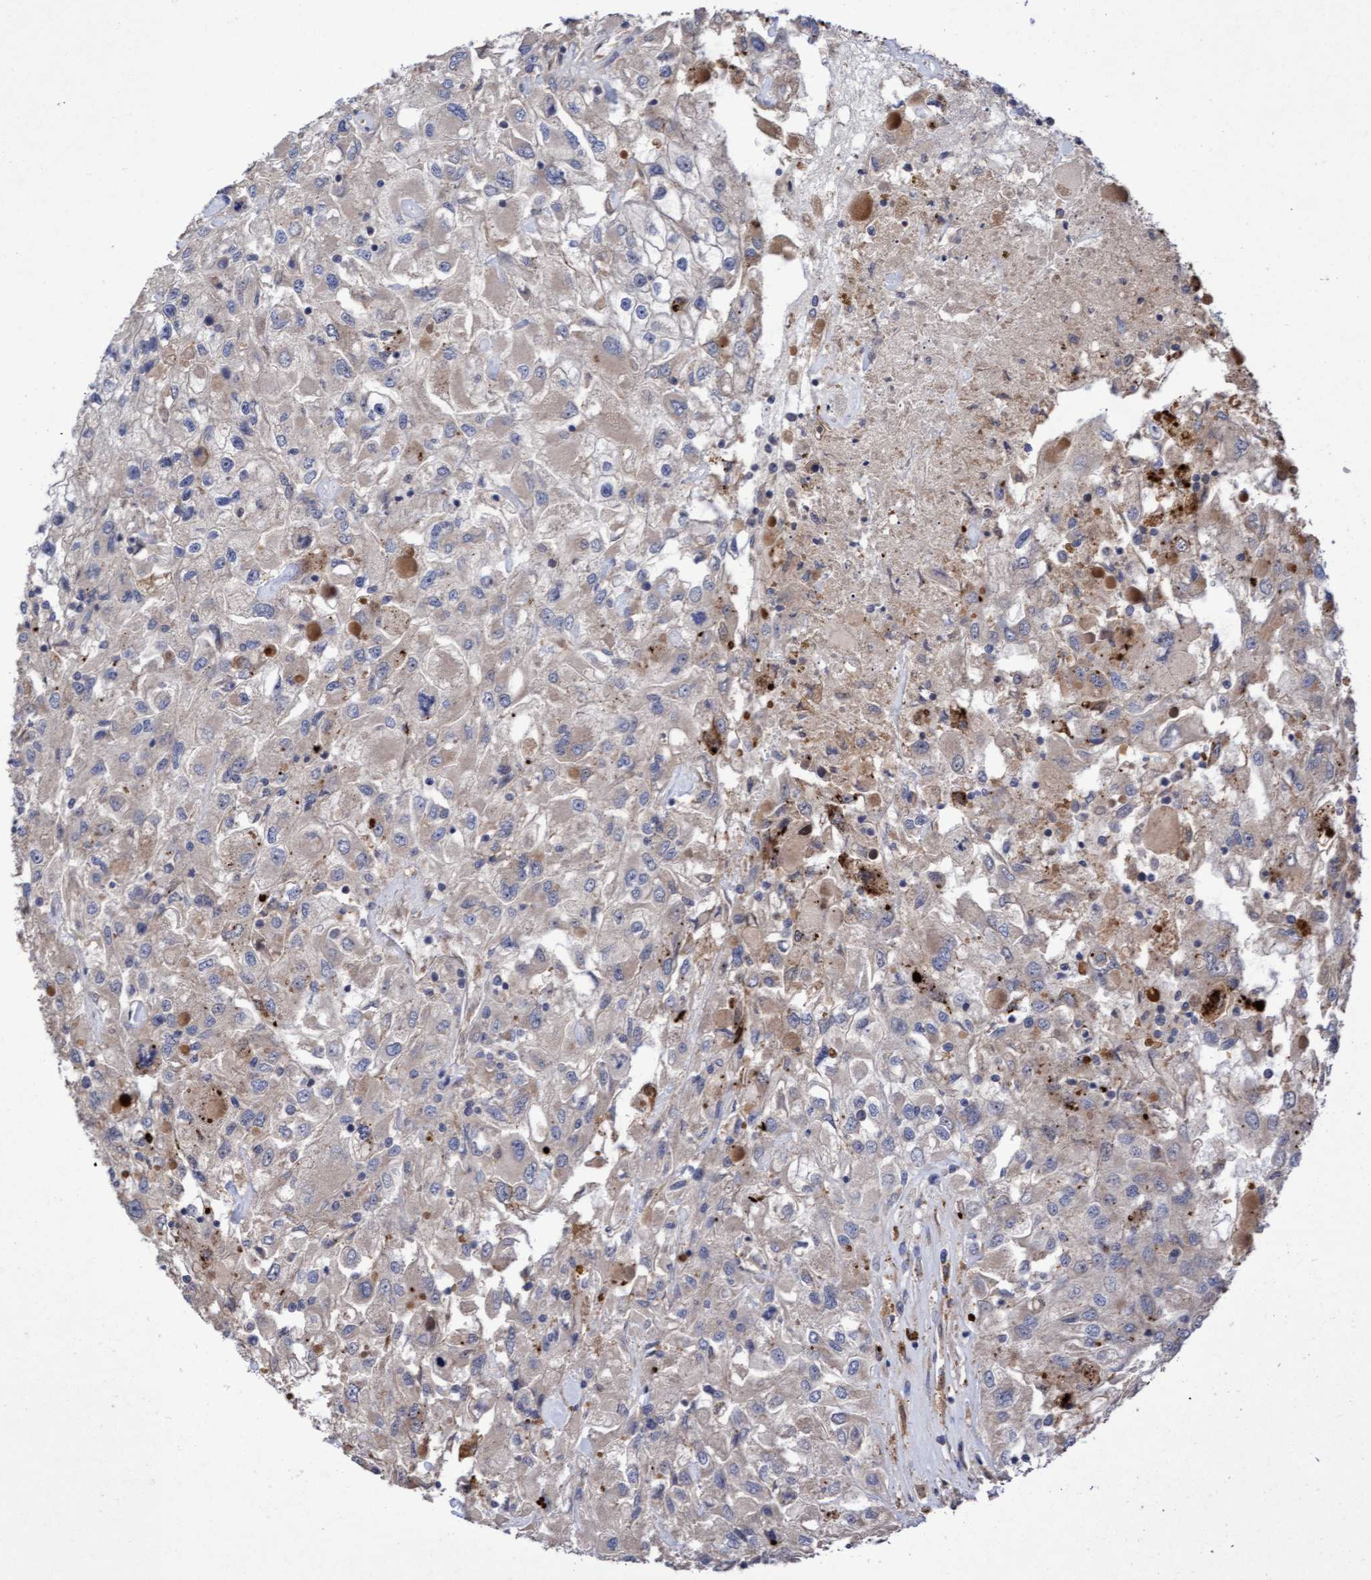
{"staining": {"intensity": "weak", "quantity": "25%-75%", "location": "cytoplasmic/membranous"}, "tissue": "renal cancer", "cell_type": "Tumor cells", "image_type": "cancer", "snomed": [{"axis": "morphology", "description": "Adenocarcinoma, NOS"}, {"axis": "topography", "description": "Kidney"}], "caption": "An image showing weak cytoplasmic/membranous expression in about 25%-75% of tumor cells in adenocarcinoma (renal), as visualized by brown immunohistochemical staining.", "gene": "ELP5", "patient": {"sex": "female", "age": 52}}